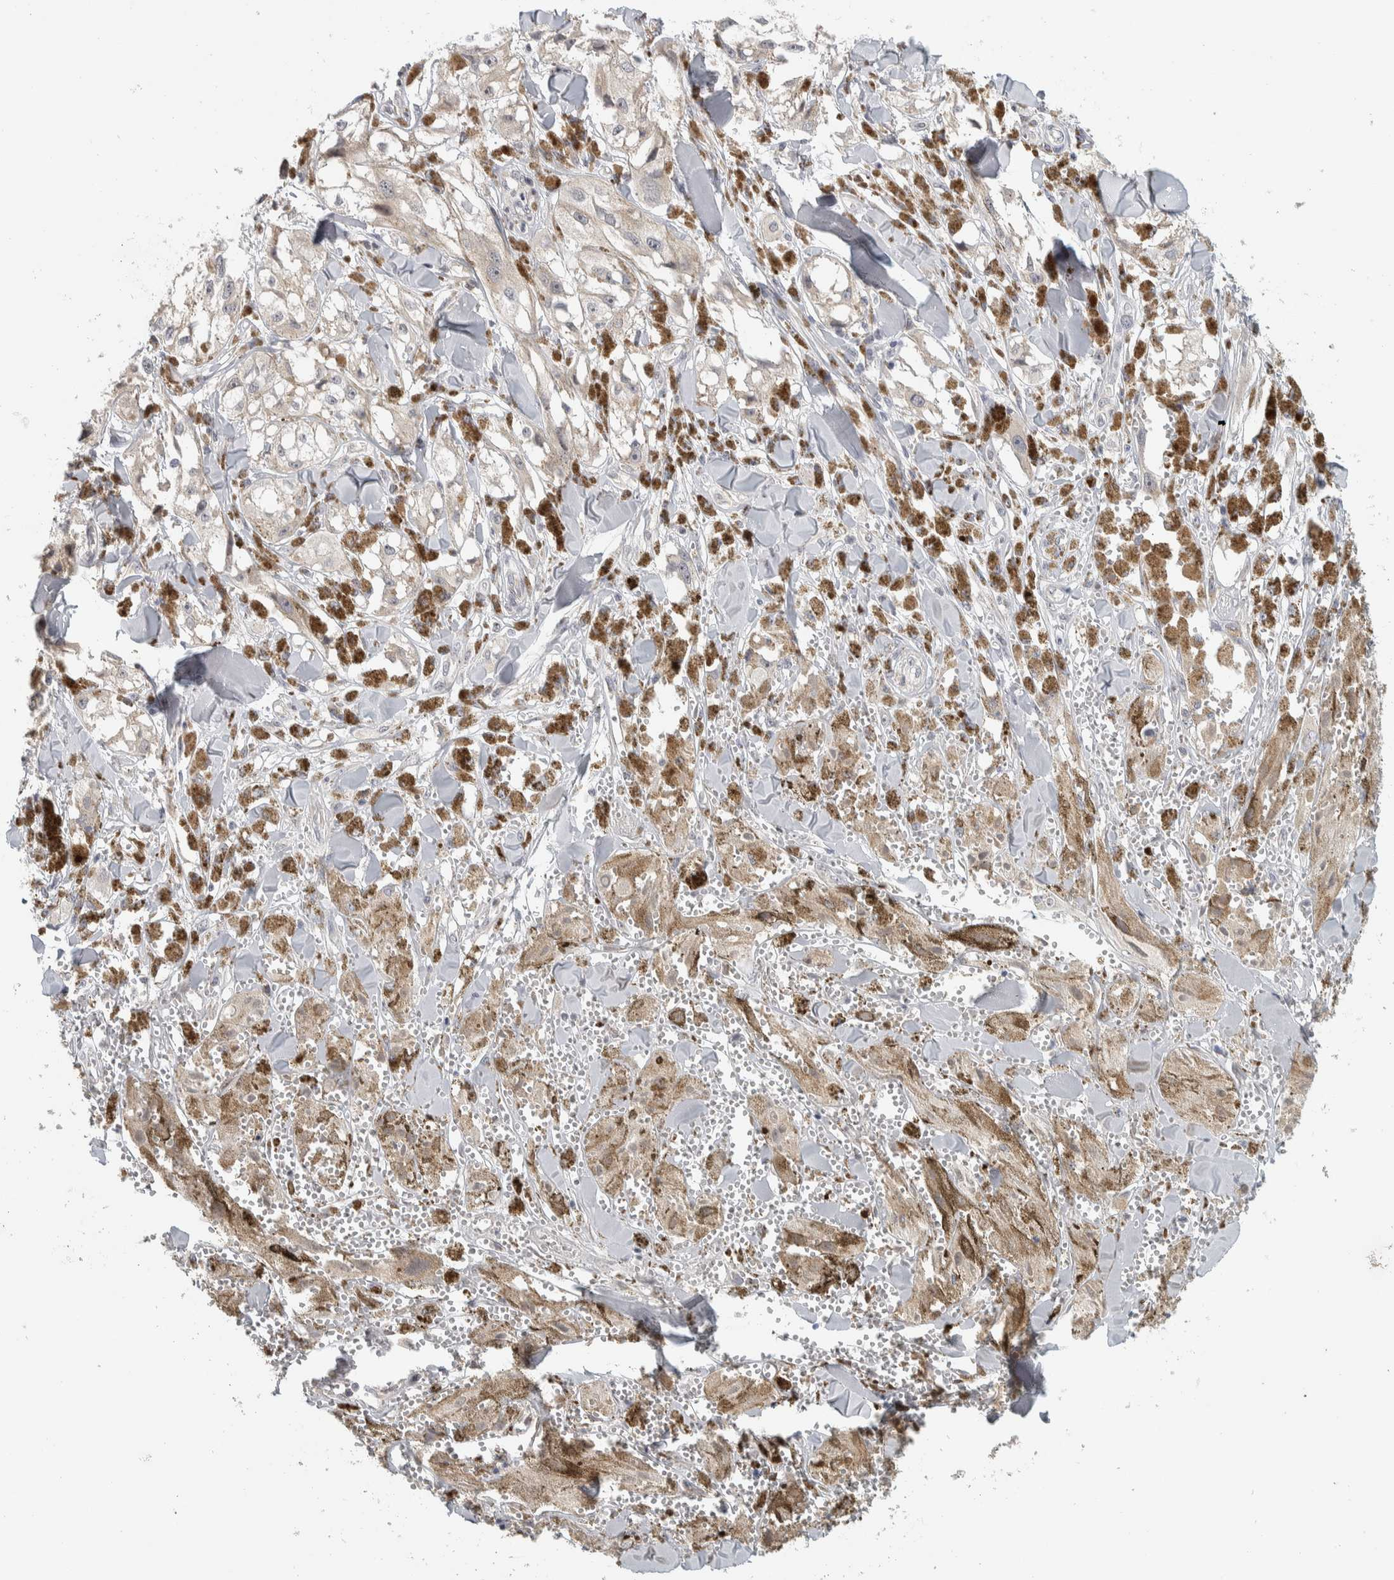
{"staining": {"intensity": "negative", "quantity": "none", "location": "none"}, "tissue": "melanoma", "cell_type": "Tumor cells", "image_type": "cancer", "snomed": [{"axis": "morphology", "description": "Malignant melanoma, NOS"}, {"axis": "topography", "description": "Skin"}], "caption": "The IHC micrograph has no significant expression in tumor cells of melanoma tissue.", "gene": "AFP", "patient": {"sex": "male", "age": 88}}